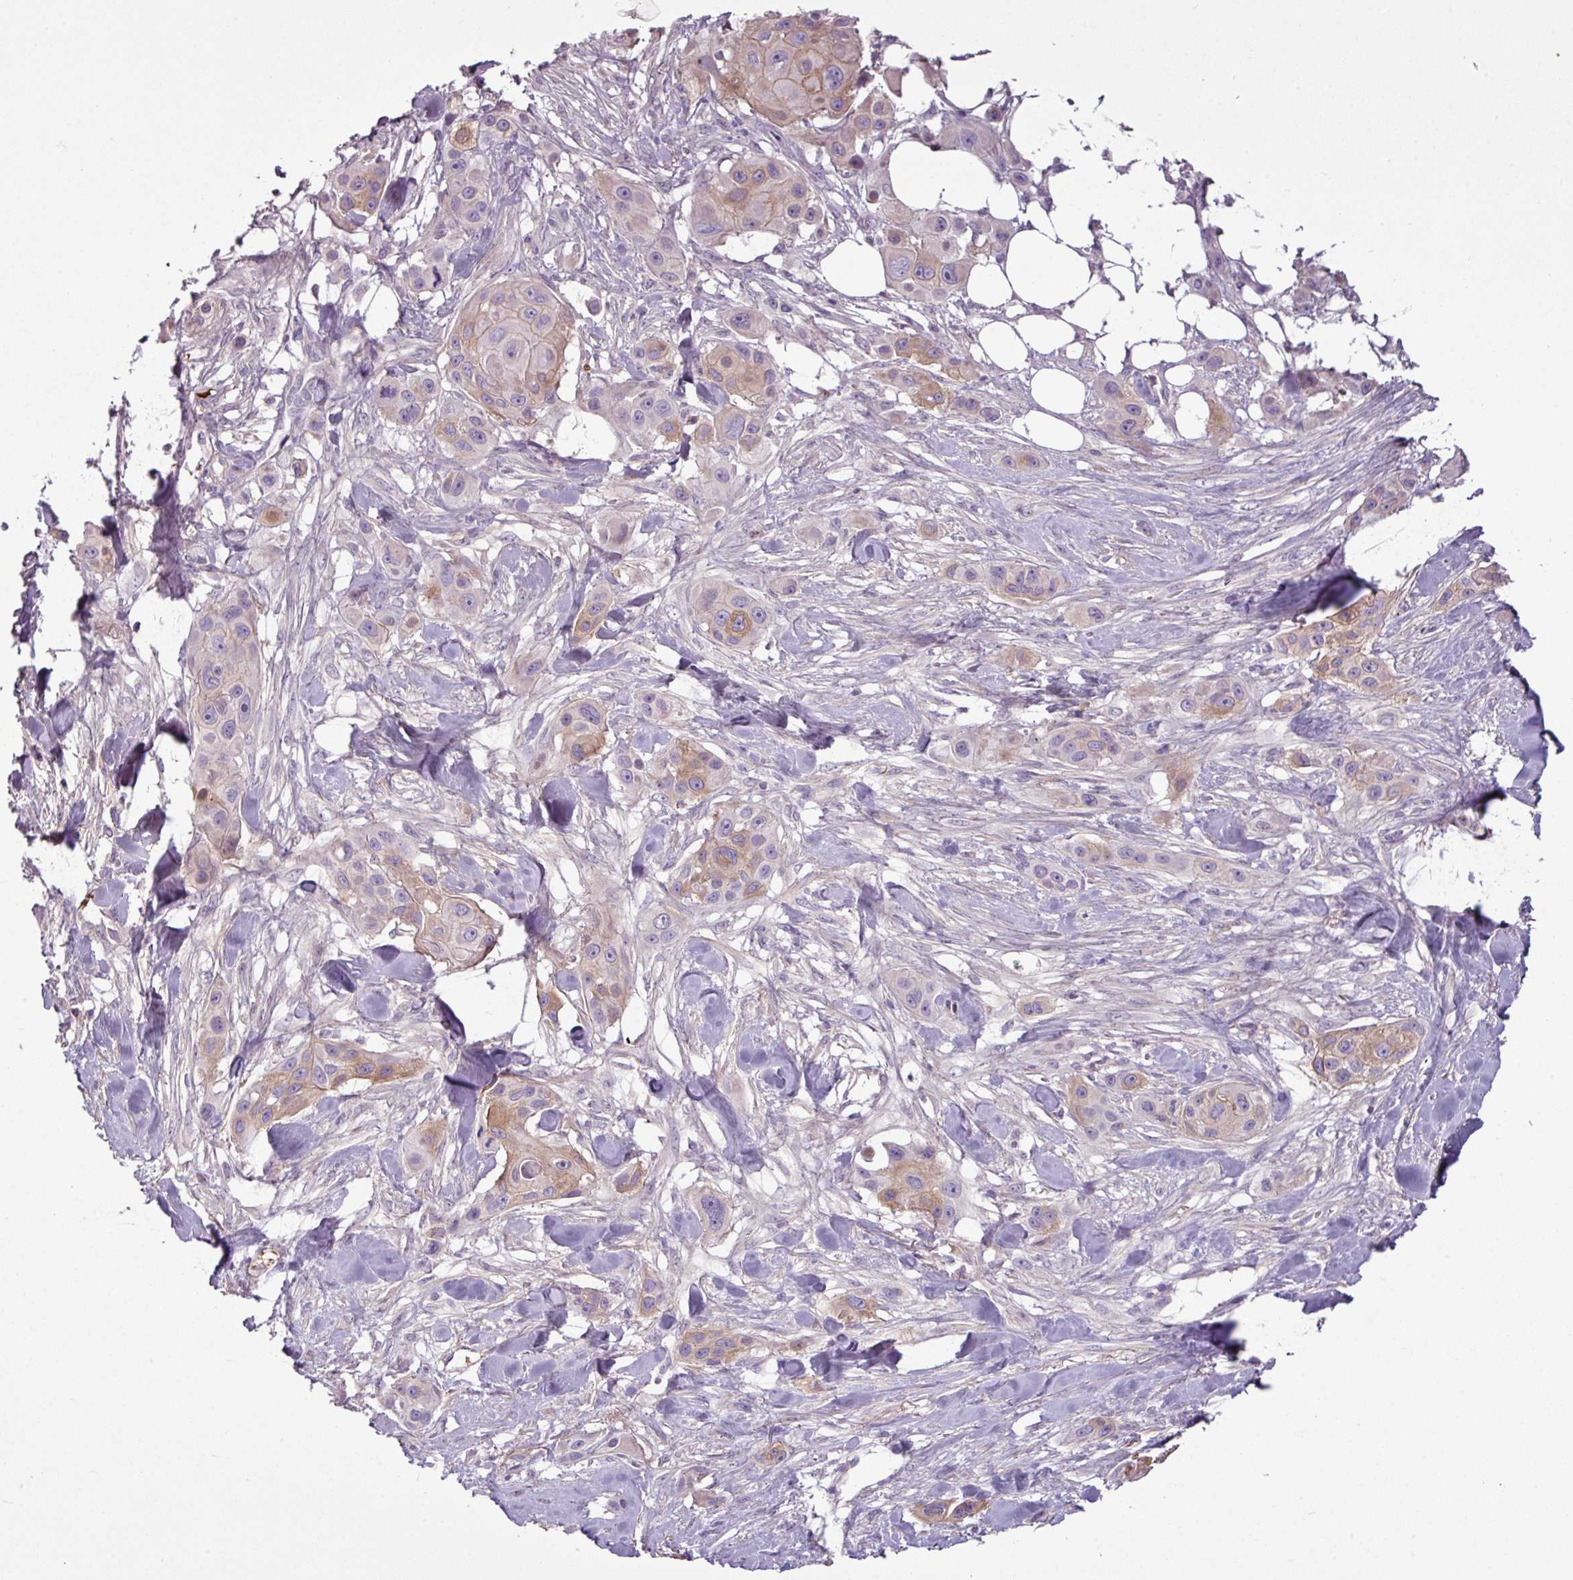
{"staining": {"intensity": "moderate", "quantity": "<25%", "location": "cytoplasmic/membranous"}, "tissue": "skin cancer", "cell_type": "Tumor cells", "image_type": "cancer", "snomed": [{"axis": "morphology", "description": "Squamous cell carcinoma, NOS"}, {"axis": "topography", "description": "Skin"}], "caption": "The micrograph shows a brown stain indicating the presence of a protein in the cytoplasmic/membranous of tumor cells in skin squamous cell carcinoma.", "gene": "C4B", "patient": {"sex": "male", "age": 63}}